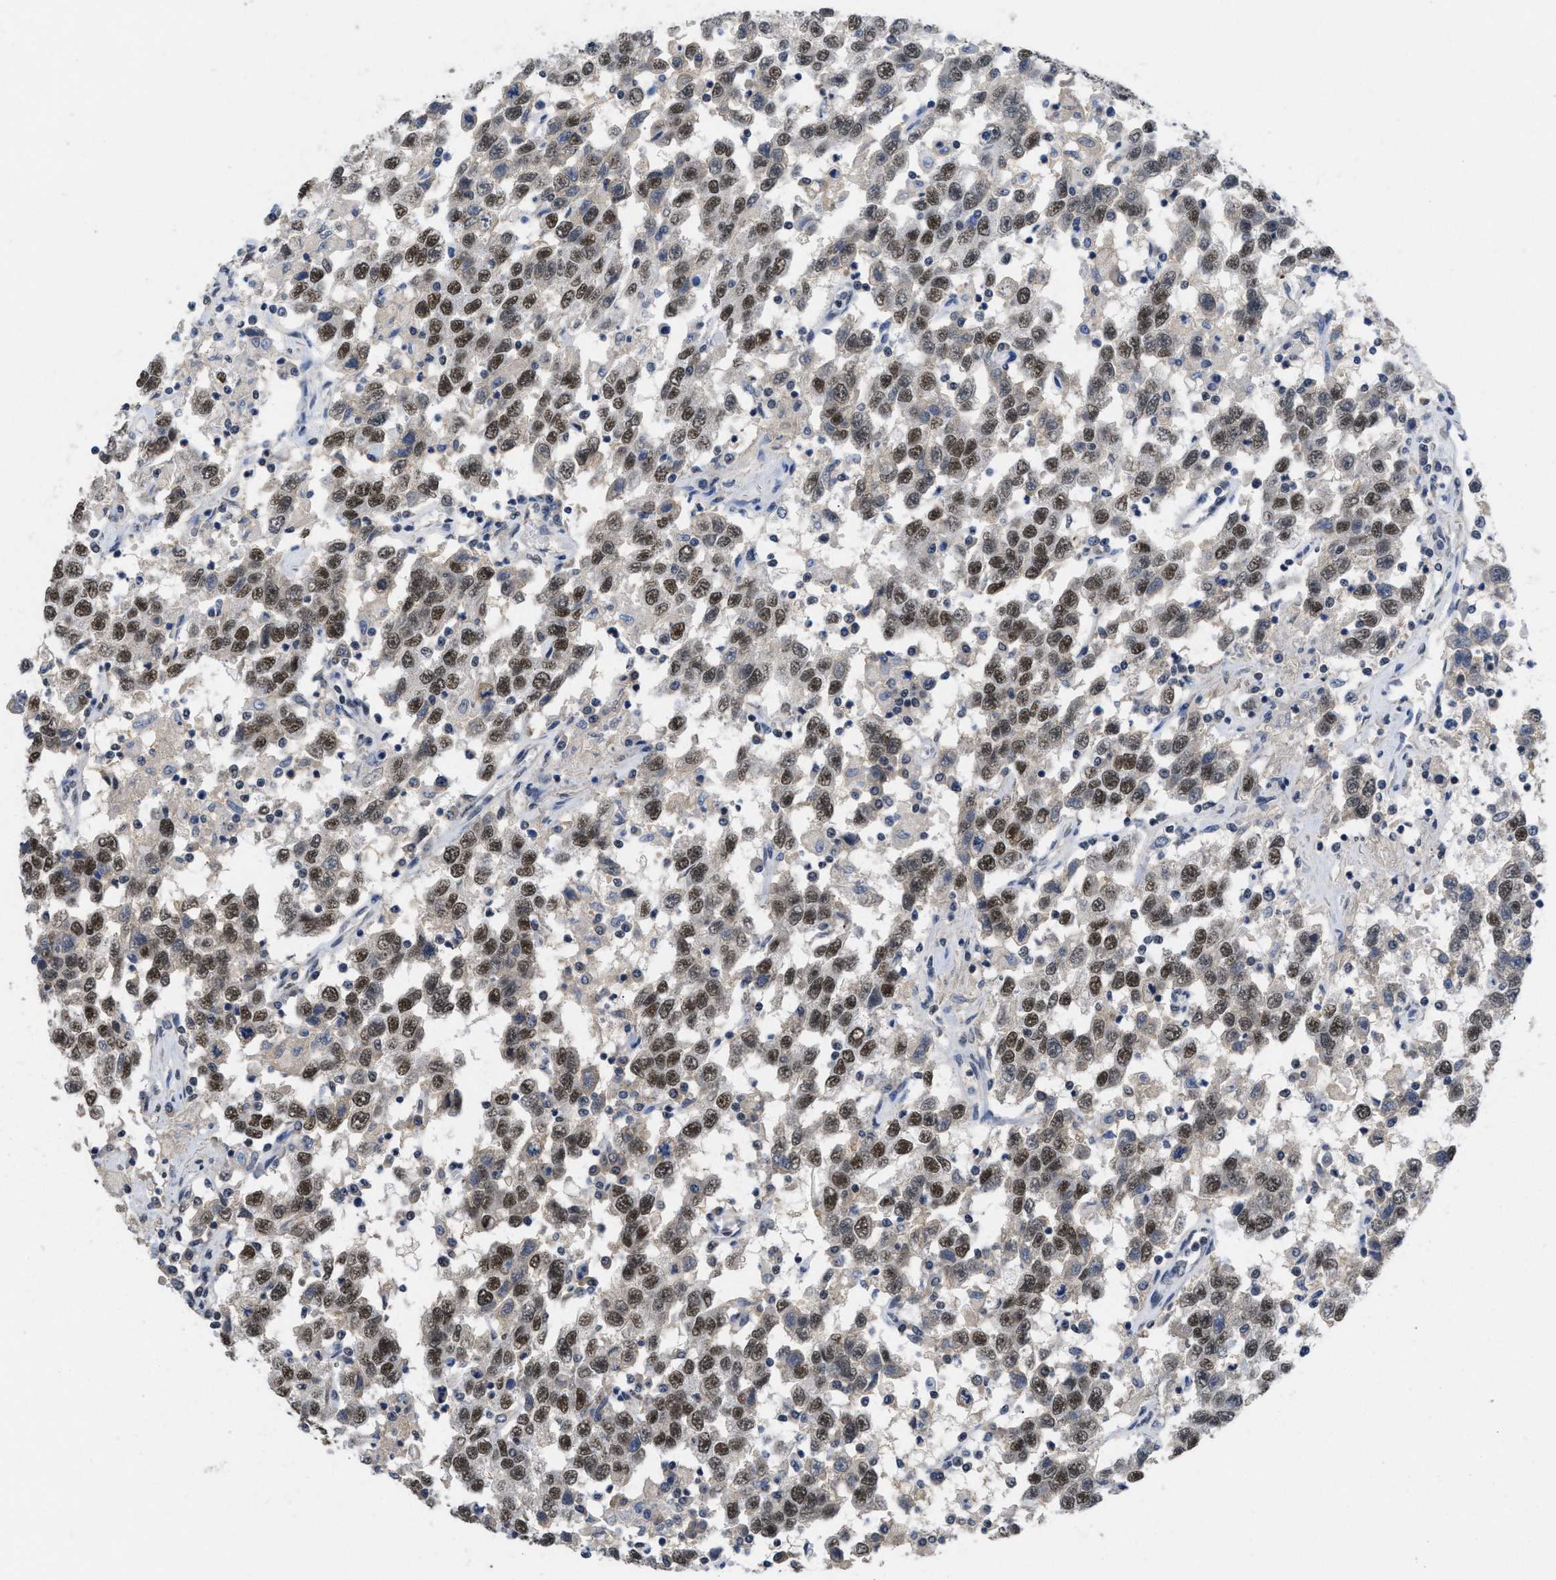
{"staining": {"intensity": "moderate", "quantity": ">75%", "location": "nuclear"}, "tissue": "testis cancer", "cell_type": "Tumor cells", "image_type": "cancer", "snomed": [{"axis": "morphology", "description": "Seminoma, NOS"}, {"axis": "topography", "description": "Testis"}], "caption": "Immunohistochemistry photomicrograph of human testis cancer (seminoma) stained for a protein (brown), which exhibits medium levels of moderate nuclear staining in approximately >75% of tumor cells.", "gene": "GGNBP2", "patient": {"sex": "male", "age": 41}}